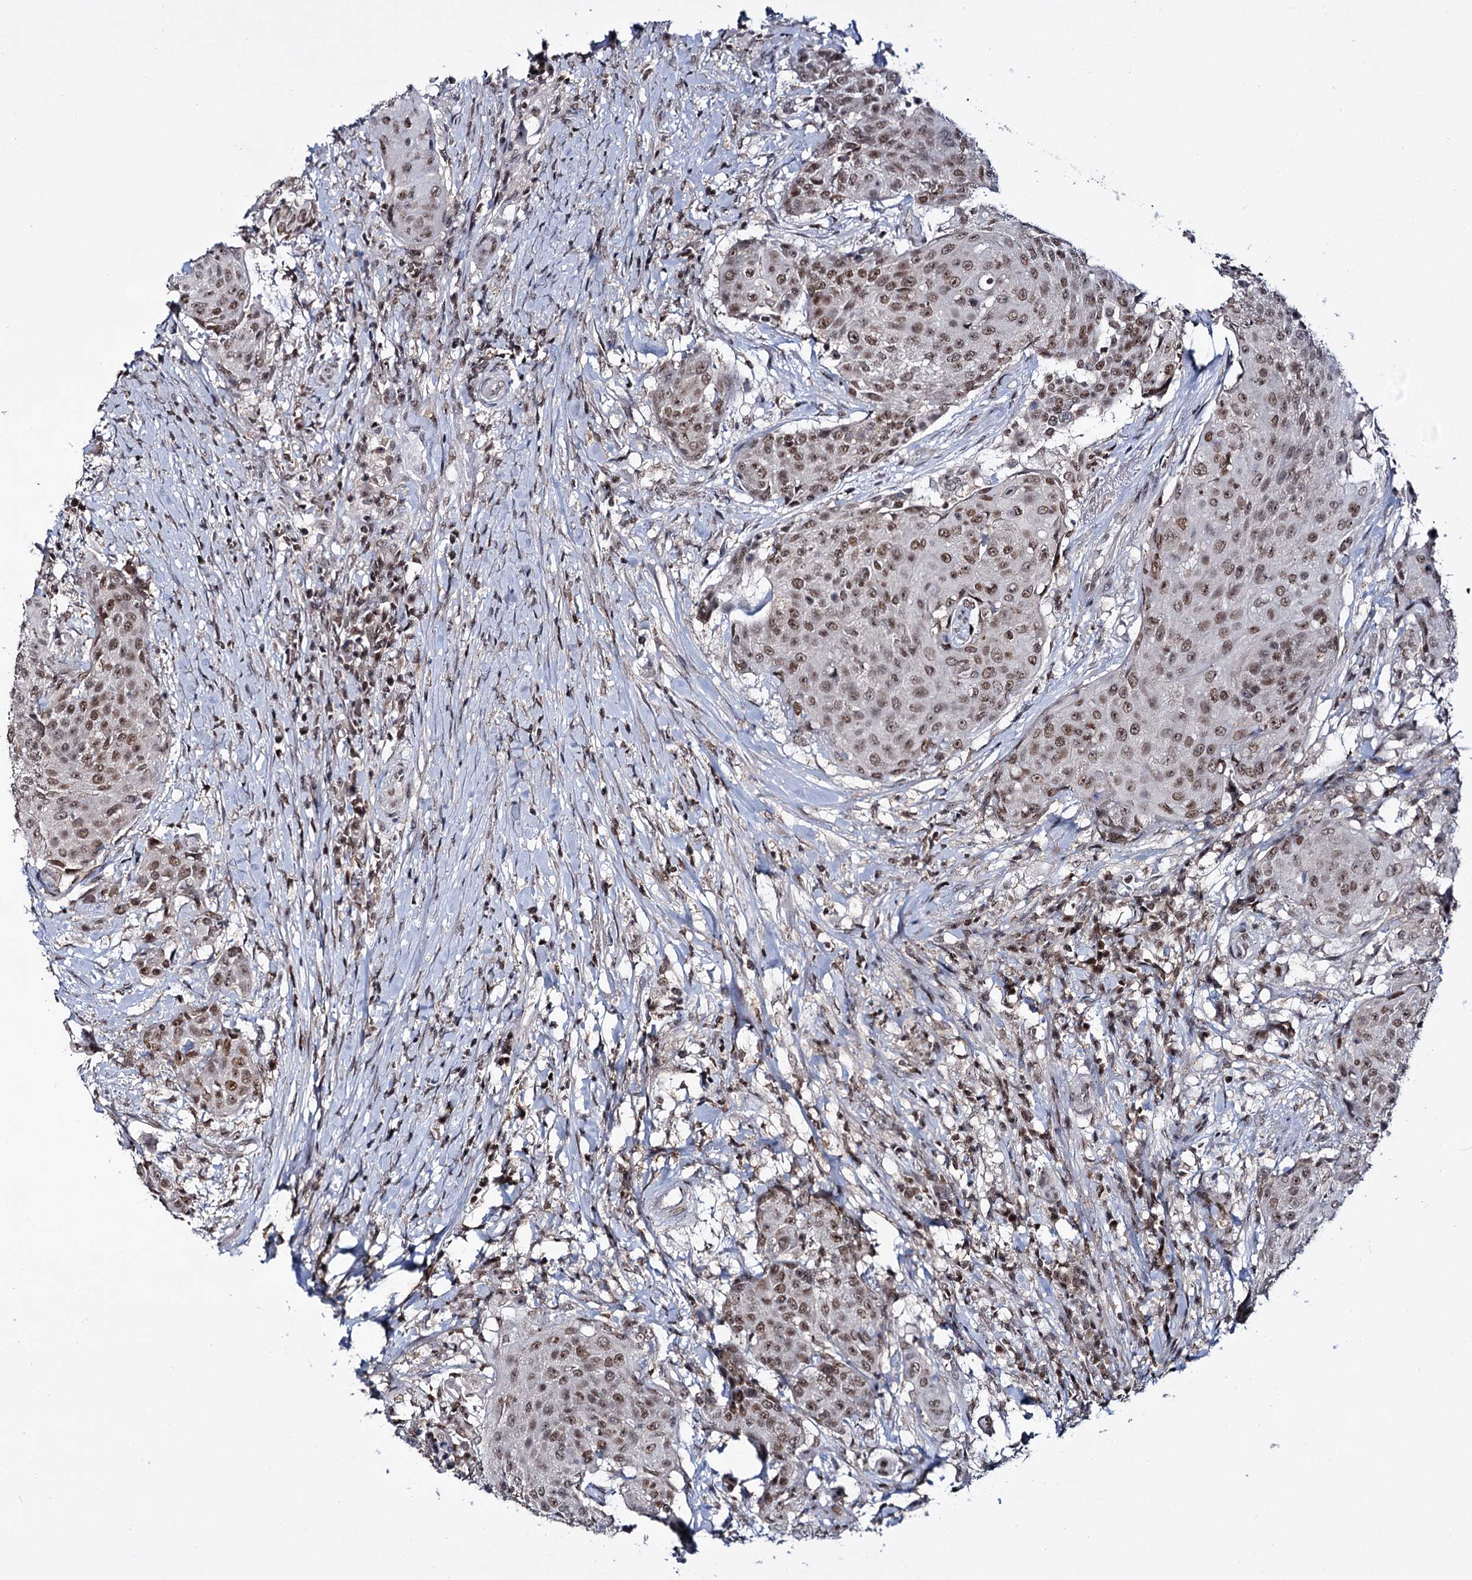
{"staining": {"intensity": "moderate", "quantity": ">75%", "location": "nuclear"}, "tissue": "urothelial cancer", "cell_type": "Tumor cells", "image_type": "cancer", "snomed": [{"axis": "morphology", "description": "Urothelial carcinoma, High grade"}, {"axis": "topography", "description": "Urinary bladder"}], "caption": "Immunohistochemical staining of high-grade urothelial carcinoma displays medium levels of moderate nuclear staining in about >75% of tumor cells.", "gene": "SMCHD1", "patient": {"sex": "female", "age": 63}}